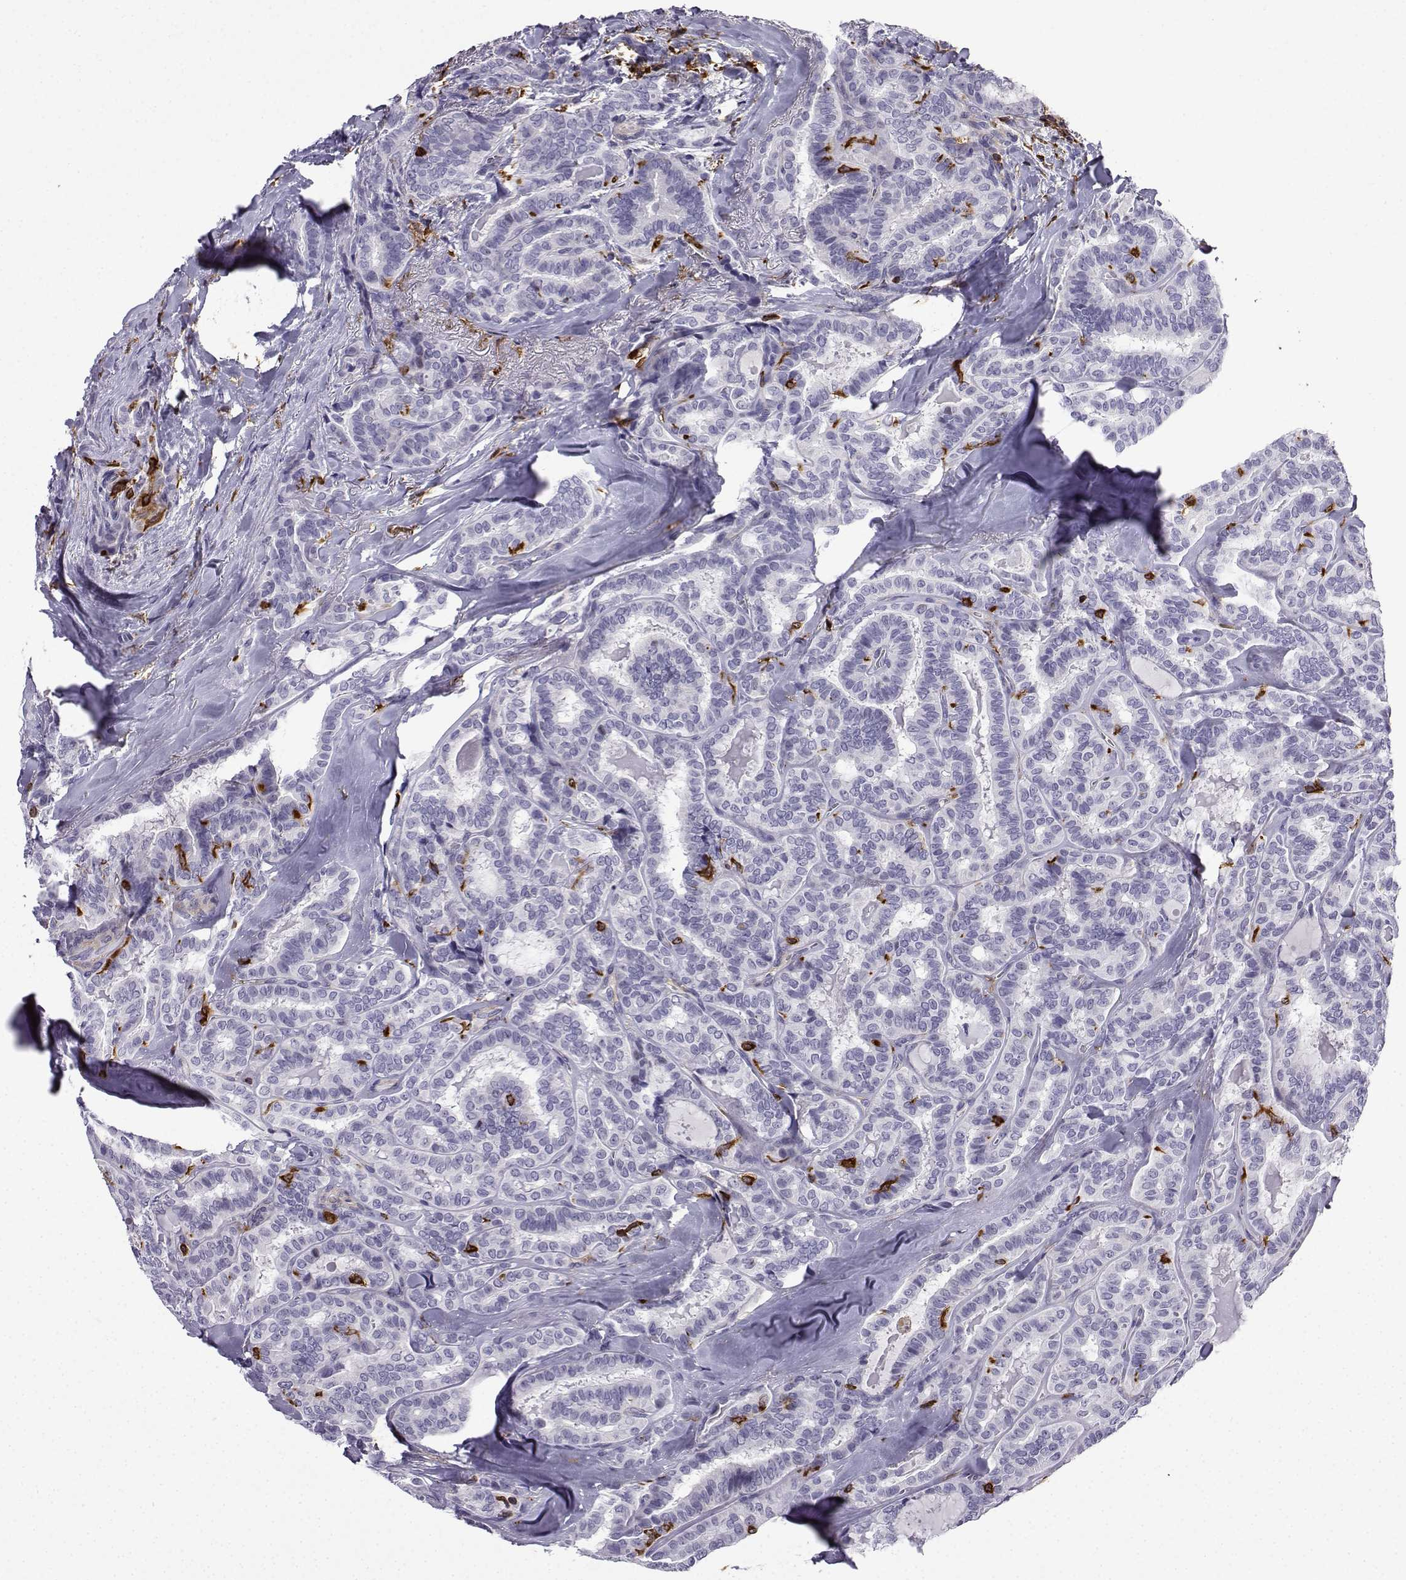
{"staining": {"intensity": "negative", "quantity": "none", "location": "none"}, "tissue": "thyroid cancer", "cell_type": "Tumor cells", "image_type": "cancer", "snomed": [{"axis": "morphology", "description": "Papillary adenocarcinoma, NOS"}, {"axis": "topography", "description": "Thyroid gland"}], "caption": "Immunohistochemistry histopathology image of thyroid cancer stained for a protein (brown), which reveals no expression in tumor cells.", "gene": "DOCK10", "patient": {"sex": "female", "age": 39}}